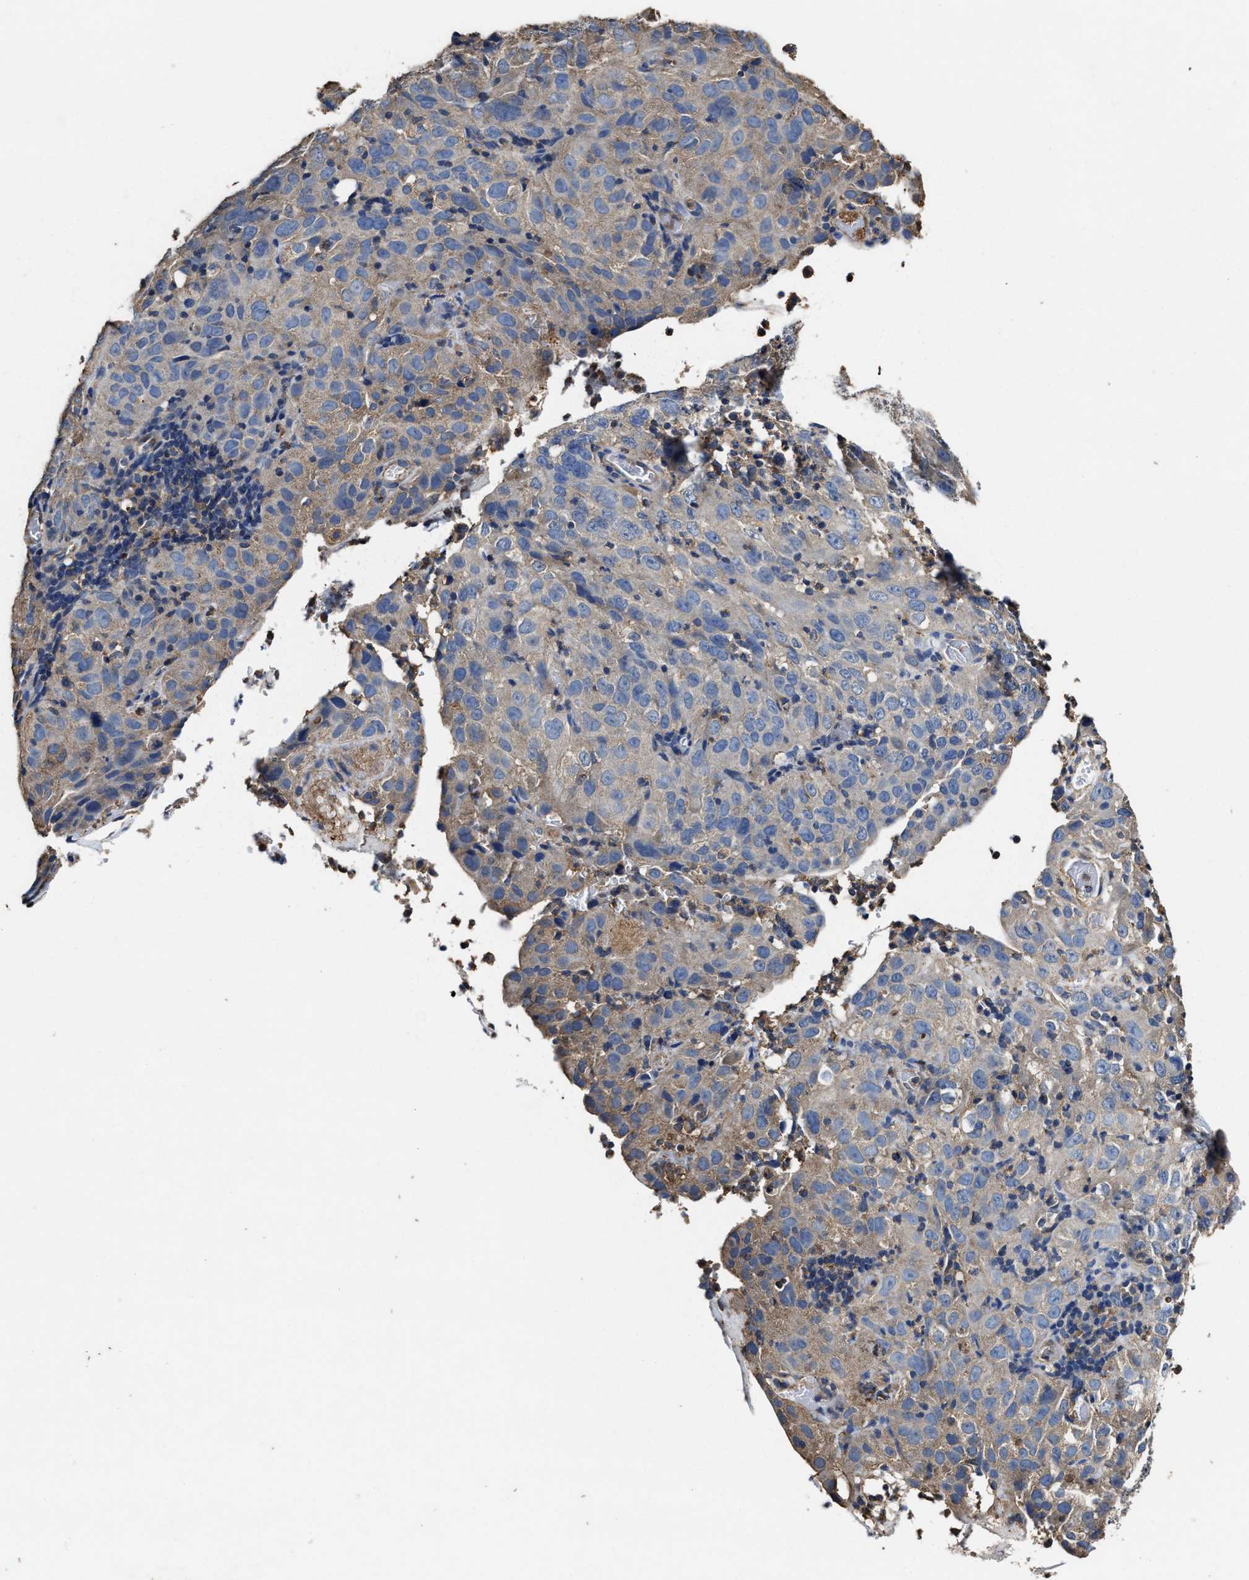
{"staining": {"intensity": "weak", "quantity": "<25%", "location": "cytoplasmic/membranous"}, "tissue": "cervical cancer", "cell_type": "Tumor cells", "image_type": "cancer", "snomed": [{"axis": "morphology", "description": "Squamous cell carcinoma, NOS"}, {"axis": "topography", "description": "Cervix"}], "caption": "Tumor cells show no significant protein expression in cervical cancer (squamous cell carcinoma).", "gene": "SFXN4", "patient": {"sex": "female", "age": 32}}